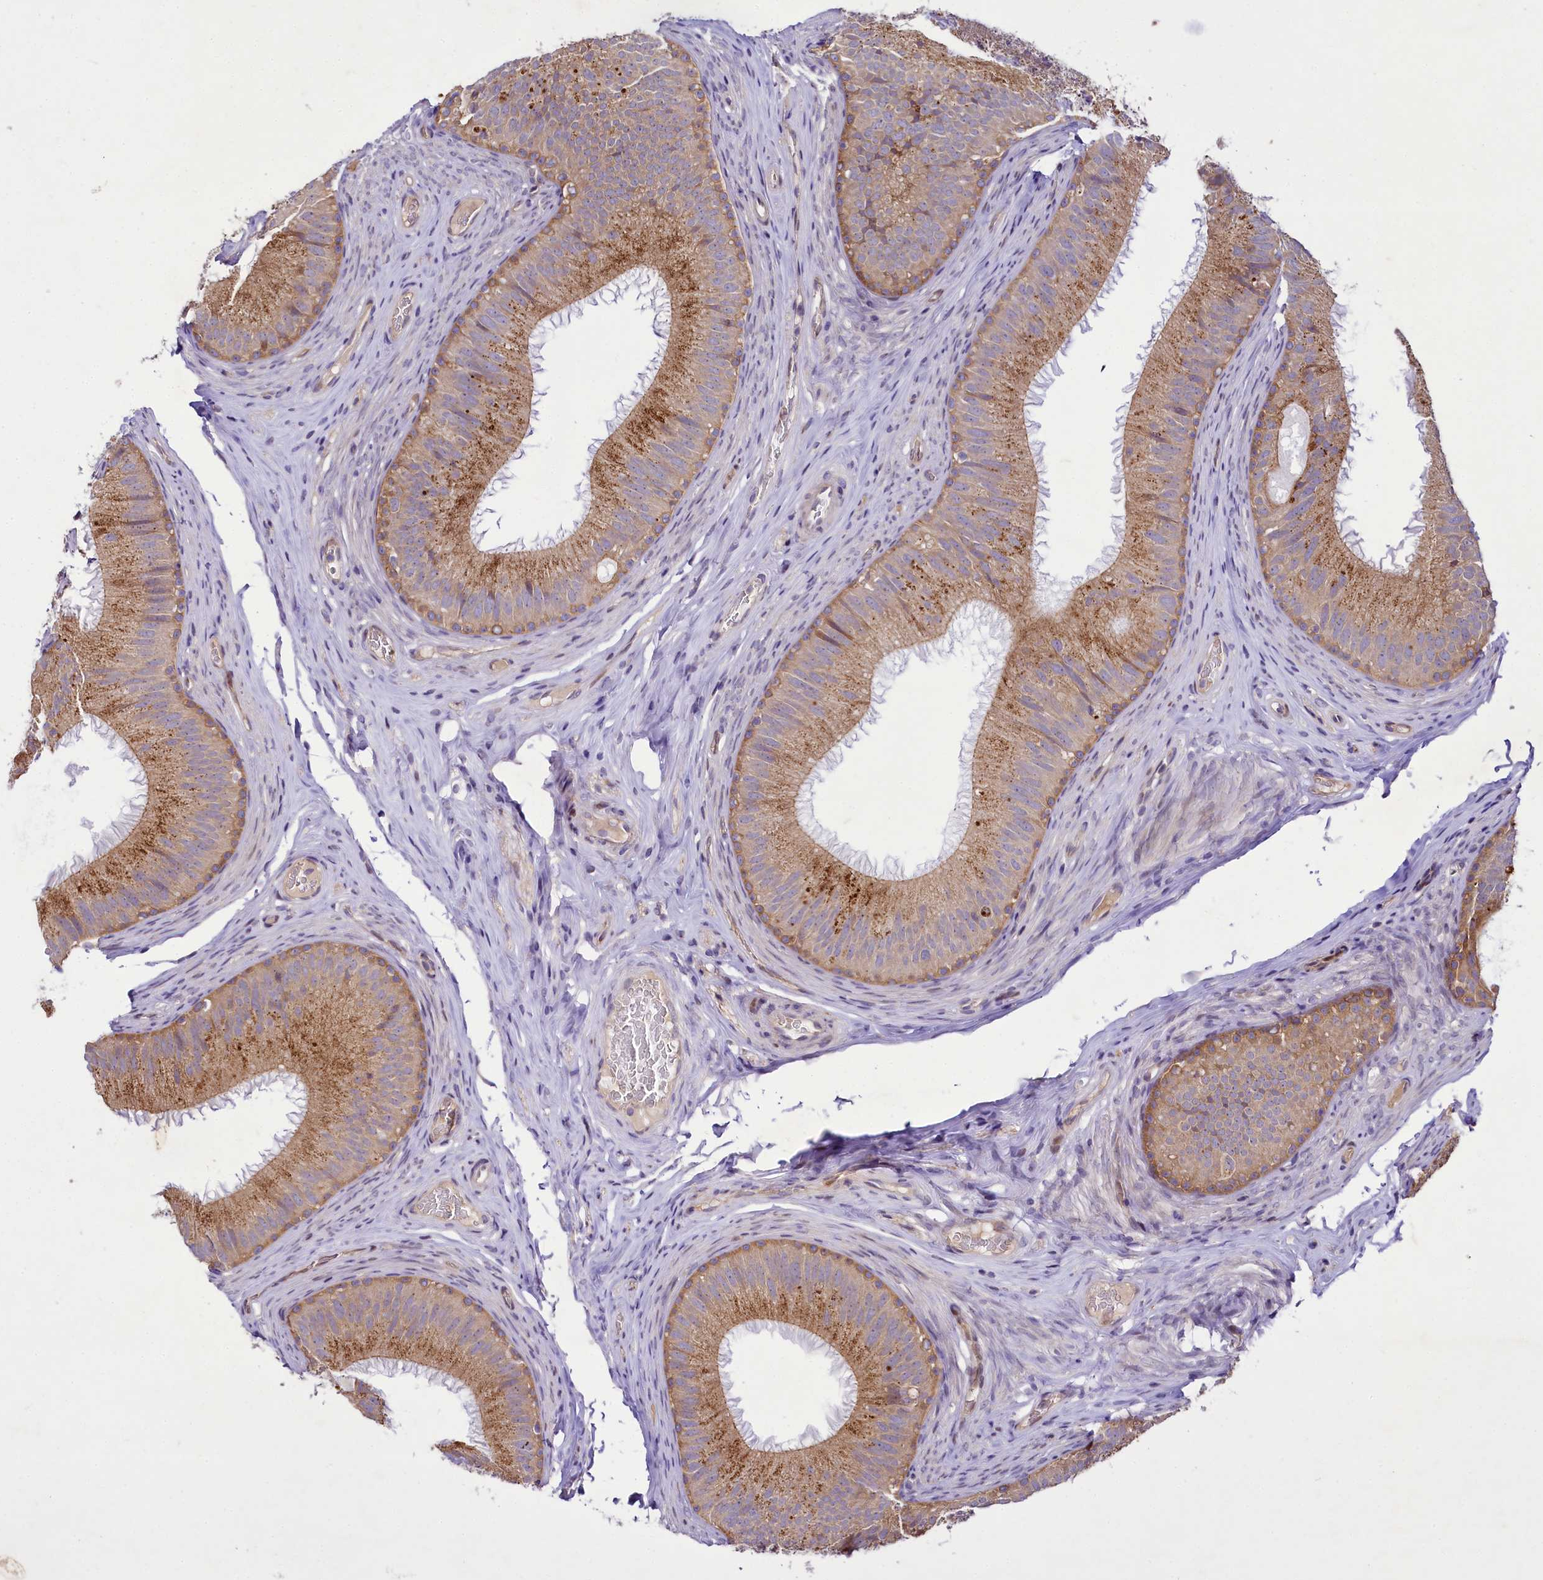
{"staining": {"intensity": "moderate", "quantity": ">75%", "location": "cytoplasmic/membranous"}, "tissue": "epididymis", "cell_type": "Glandular cells", "image_type": "normal", "snomed": [{"axis": "morphology", "description": "Normal tissue, NOS"}, {"axis": "topography", "description": "Epididymis"}], "caption": "Epididymis was stained to show a protein in brown. There is medium levels of moderate cytoplasmic/membranous expression in about >75% of glandular cells. (IHC, brightfield microscopy, high magnification).", "gene": "ZC3H12C", "patient": {"sex": "male", "age": 34}}